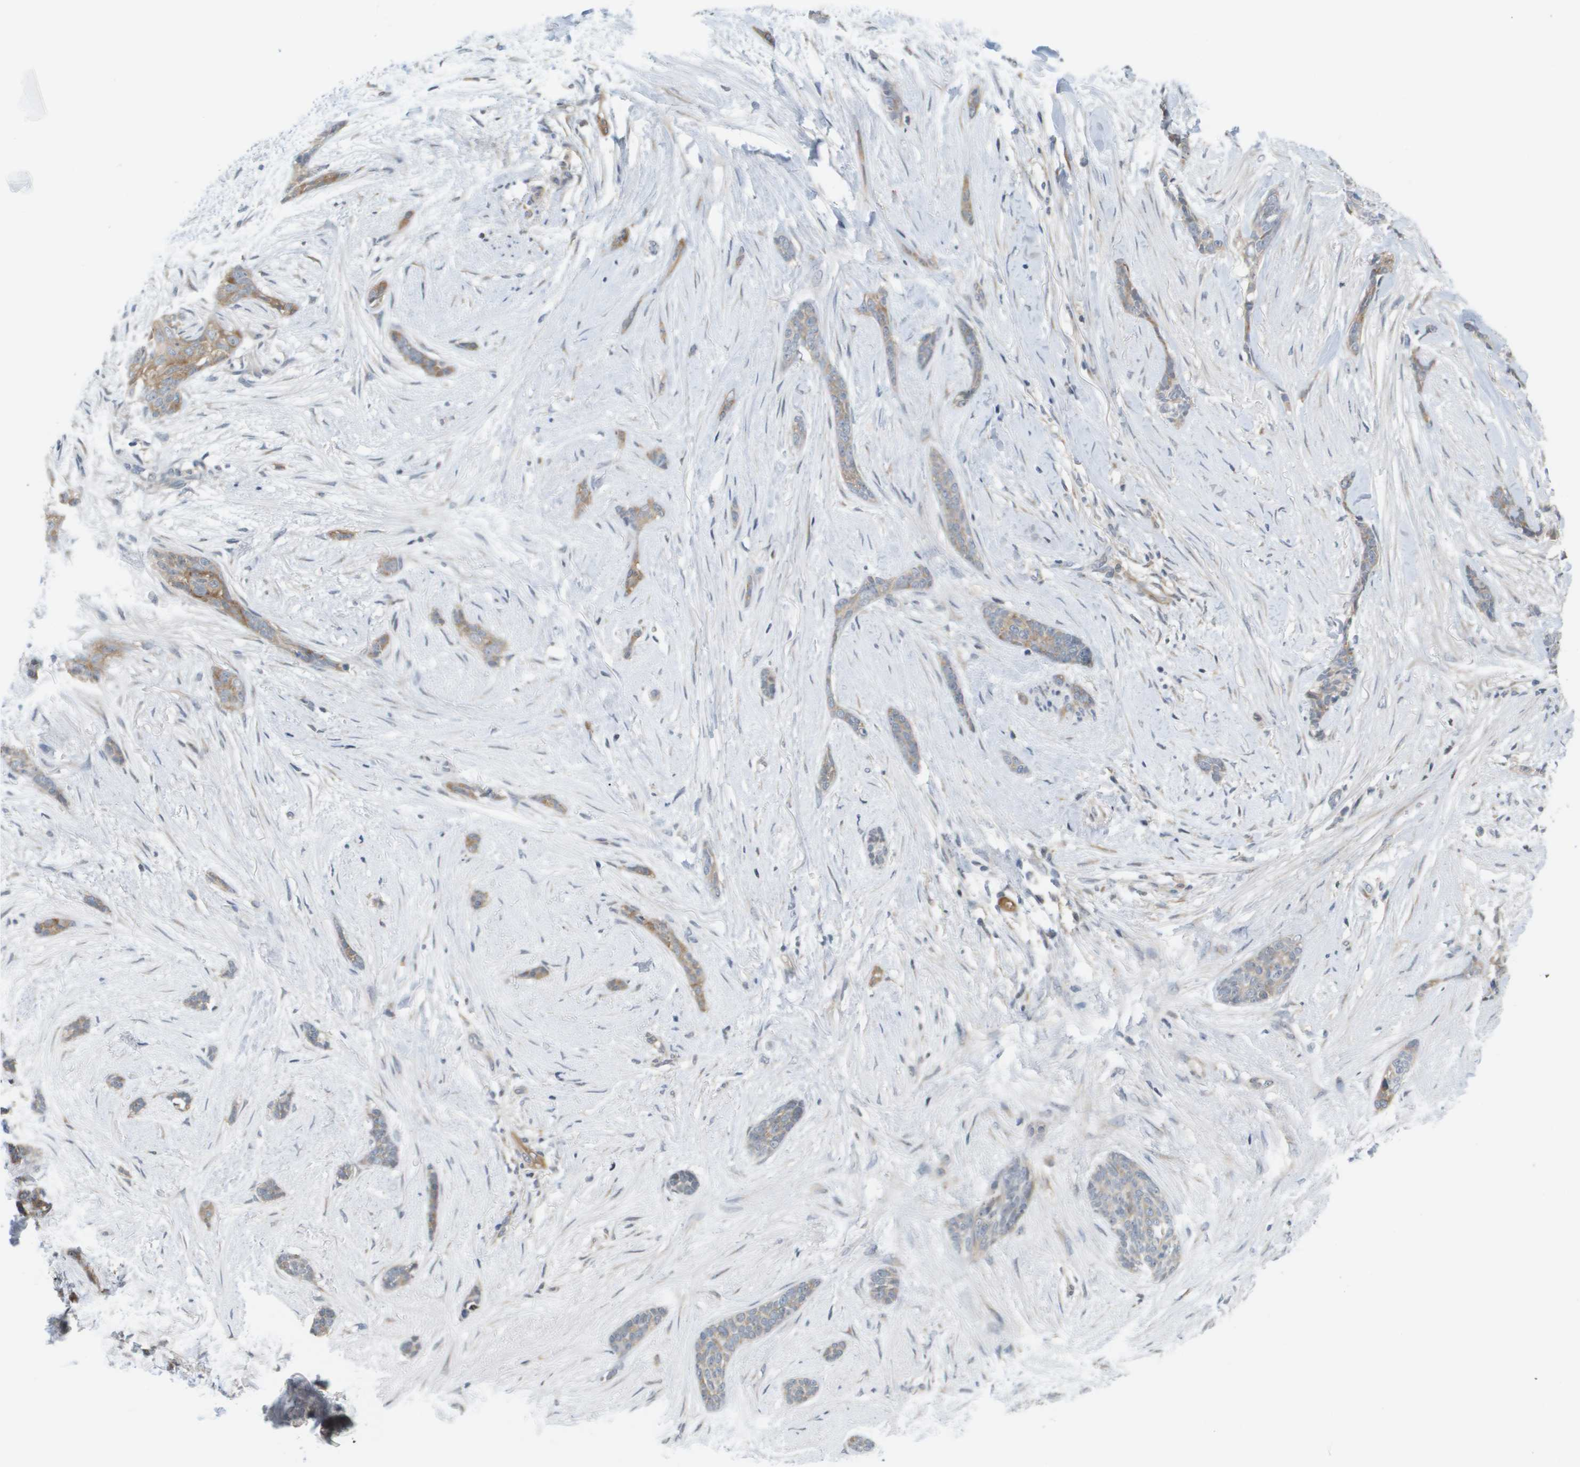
{"staining": {"intensity": "weak", "quantity": ">75%", "location": "cytoplasmic/membranous"}, "tissue": "skin cancer", "cell_type": "Tumor cells", "image_type": "cancer", "snomed": [{"axis": "morphology", "description": "Basal cell carcinoma"}, {"axis": "morphology", "description": "Adnexal tumor, benign"}, {"axis": "topography", "description": "Skin"}], "caption": "Benign adnexal tumor (skin) stained with DAB (3,3'-diaminobenzidine) immunohistochemistry (IHC) shows low levels of weak cytoplasmic/membranous staining in approximately >75% of tumor cells.", "gene": "MARCHF8", "patient": {"sex": "female", "age": 42}}